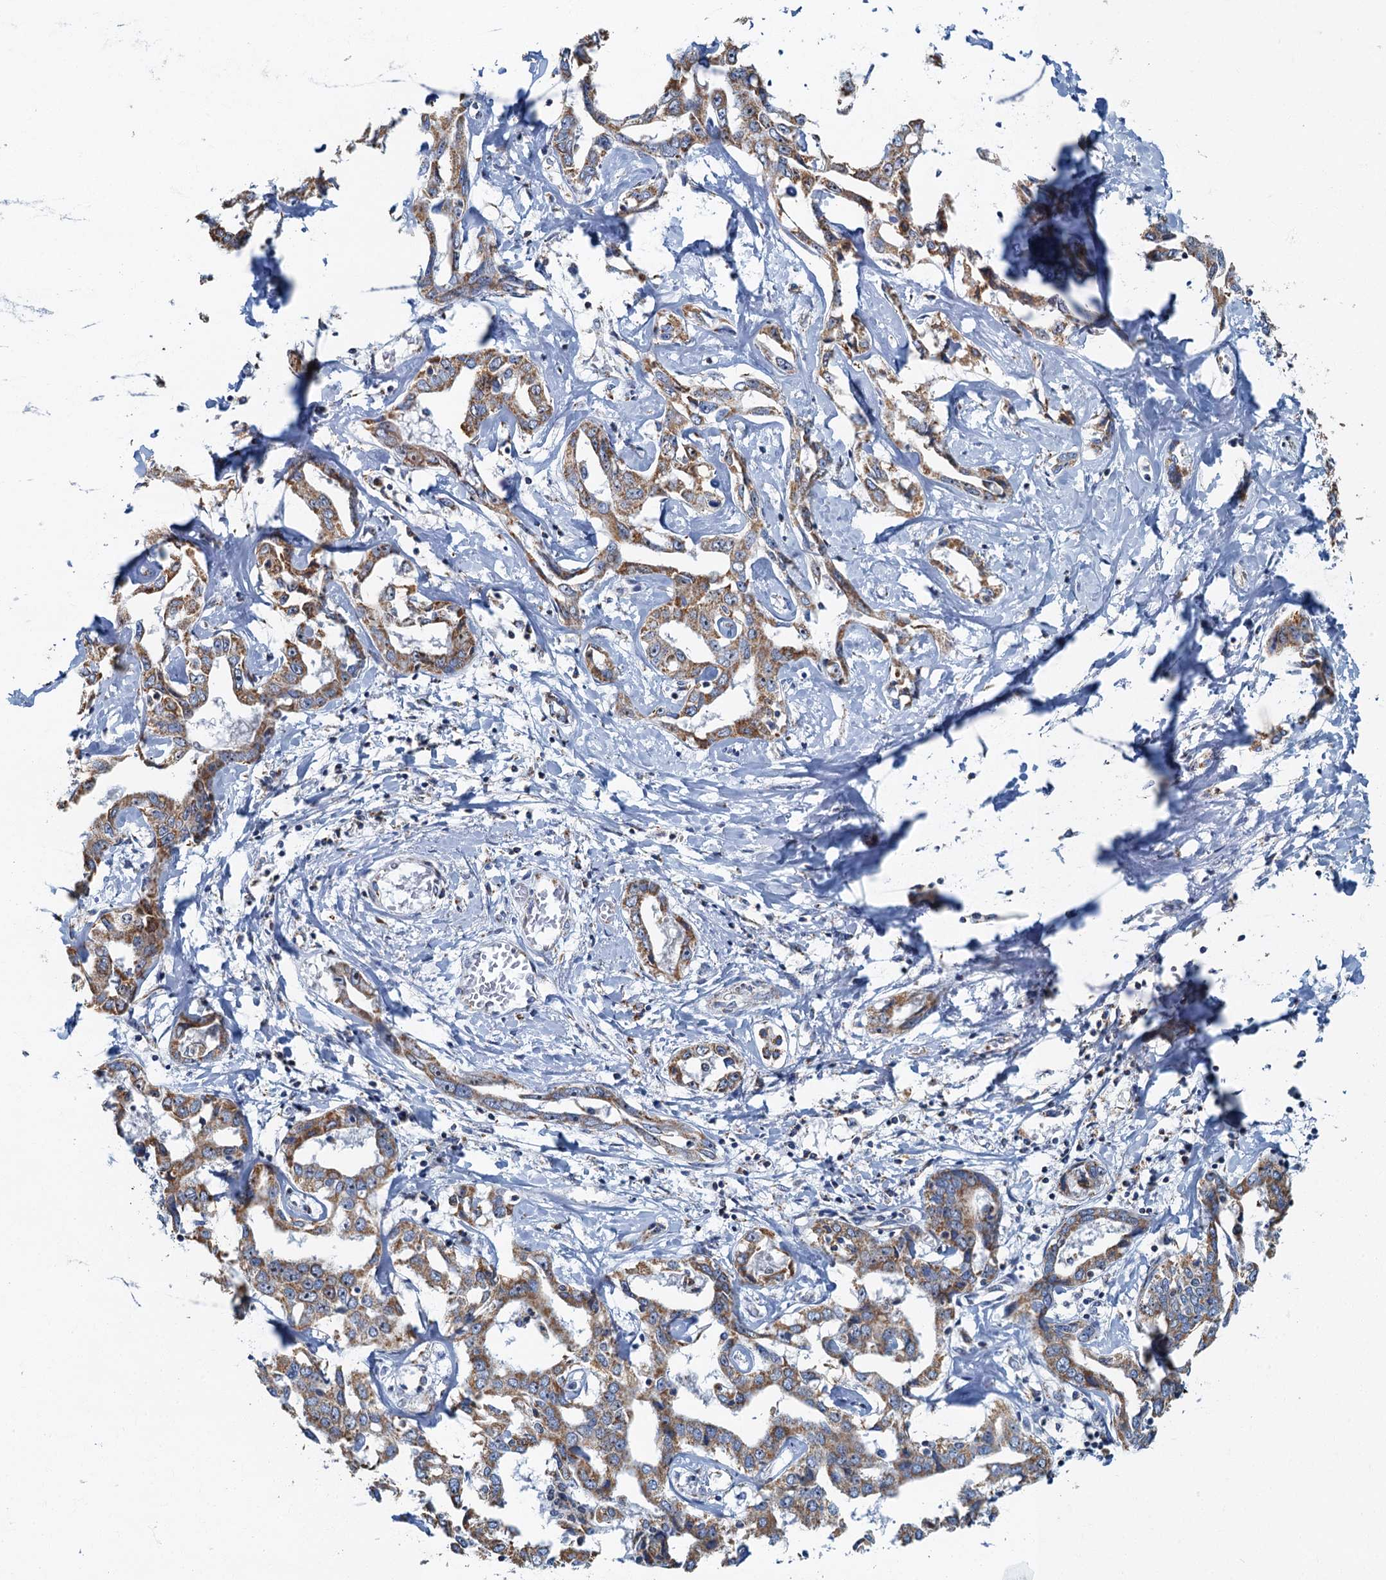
{"staining": {"intensity": "moderate", "quantity": ">75%", "location": "cytoplasmic/membranous"}, "tissue": "liver cancer", "cell_type": "Tumor cells", "image_type": "cancer", "snomed": [{"axis": "morphology", "description": "Cholangiocarcinoma"}, {"axis": "topography", "description": "Liver"}], "caption": "Brown immunohistochemical staining in human cholangiocarcinoma (liver) shows moderate cytoplasmic/membranous expression in approximately >75% of tumor cells.", "gene": "RAD9B", "patient": {"sex": "male", "age": 59}}